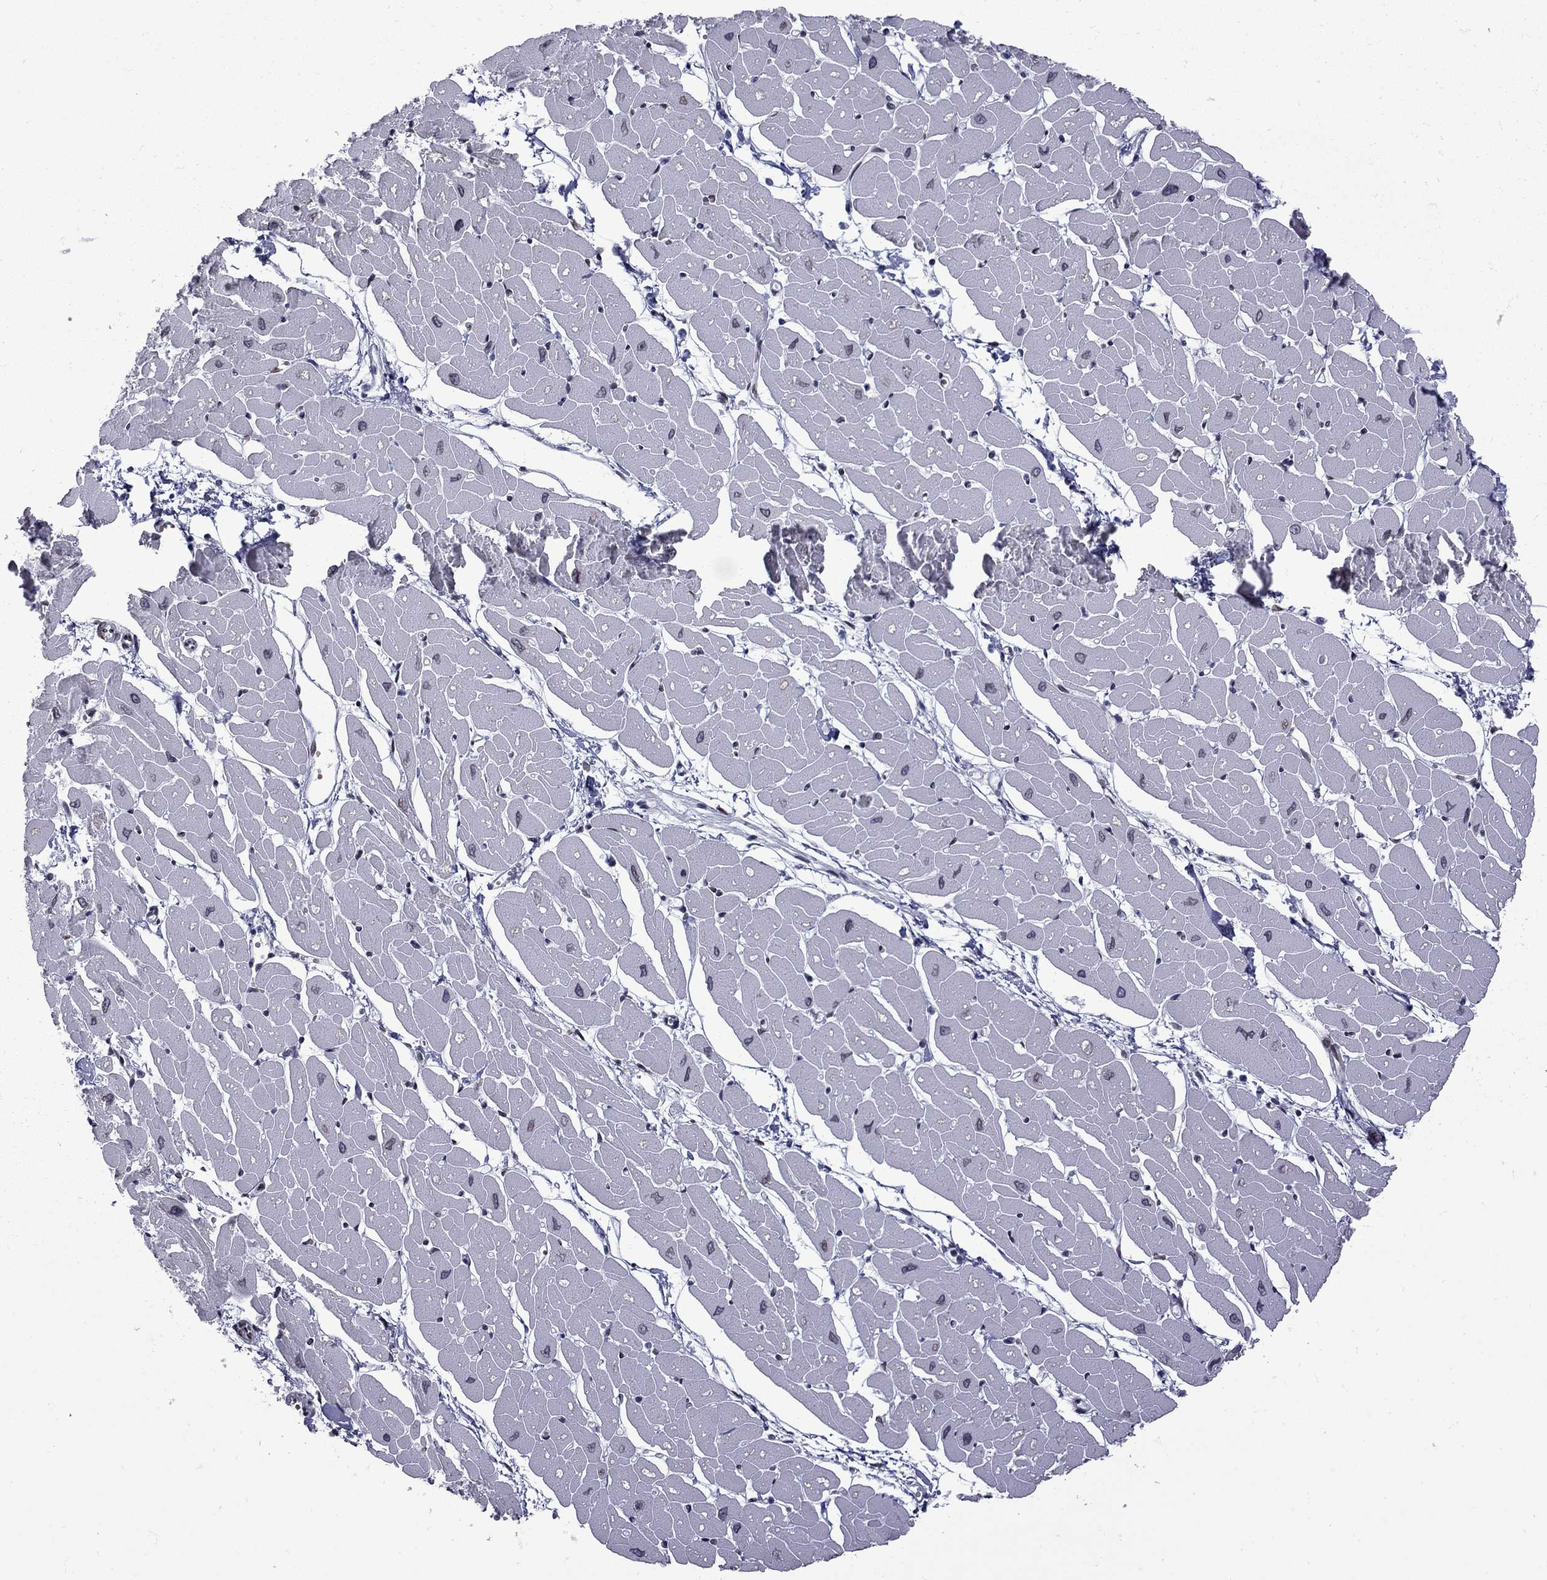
{"staining": {"intensity": "negative", "quantity": "none", "location": "none"}, "tissue": "heart muscle", "cell_type": "Cardiomyocytes", "image_type": "normal", "snomed": [{"axis": "morphology", "description": "Normal tissue, NOS"}, {"axis": "topography", "description": "Heart"}], "caption": "High power microscopy image of an immunohistochemistry (IHC) histopathology image of unremarkable heart muscle, revealing no significant expression in cardiomyocytes. The staining was performed using DAB (3,3'-diaminobenzidine) to visualize the protein expression in brown, while the nuclei were stained in blue with hematoxylin (Magnification: 20x).", "gene": "CLTCL1", "patient": {"sex": "male", "age": 57}}